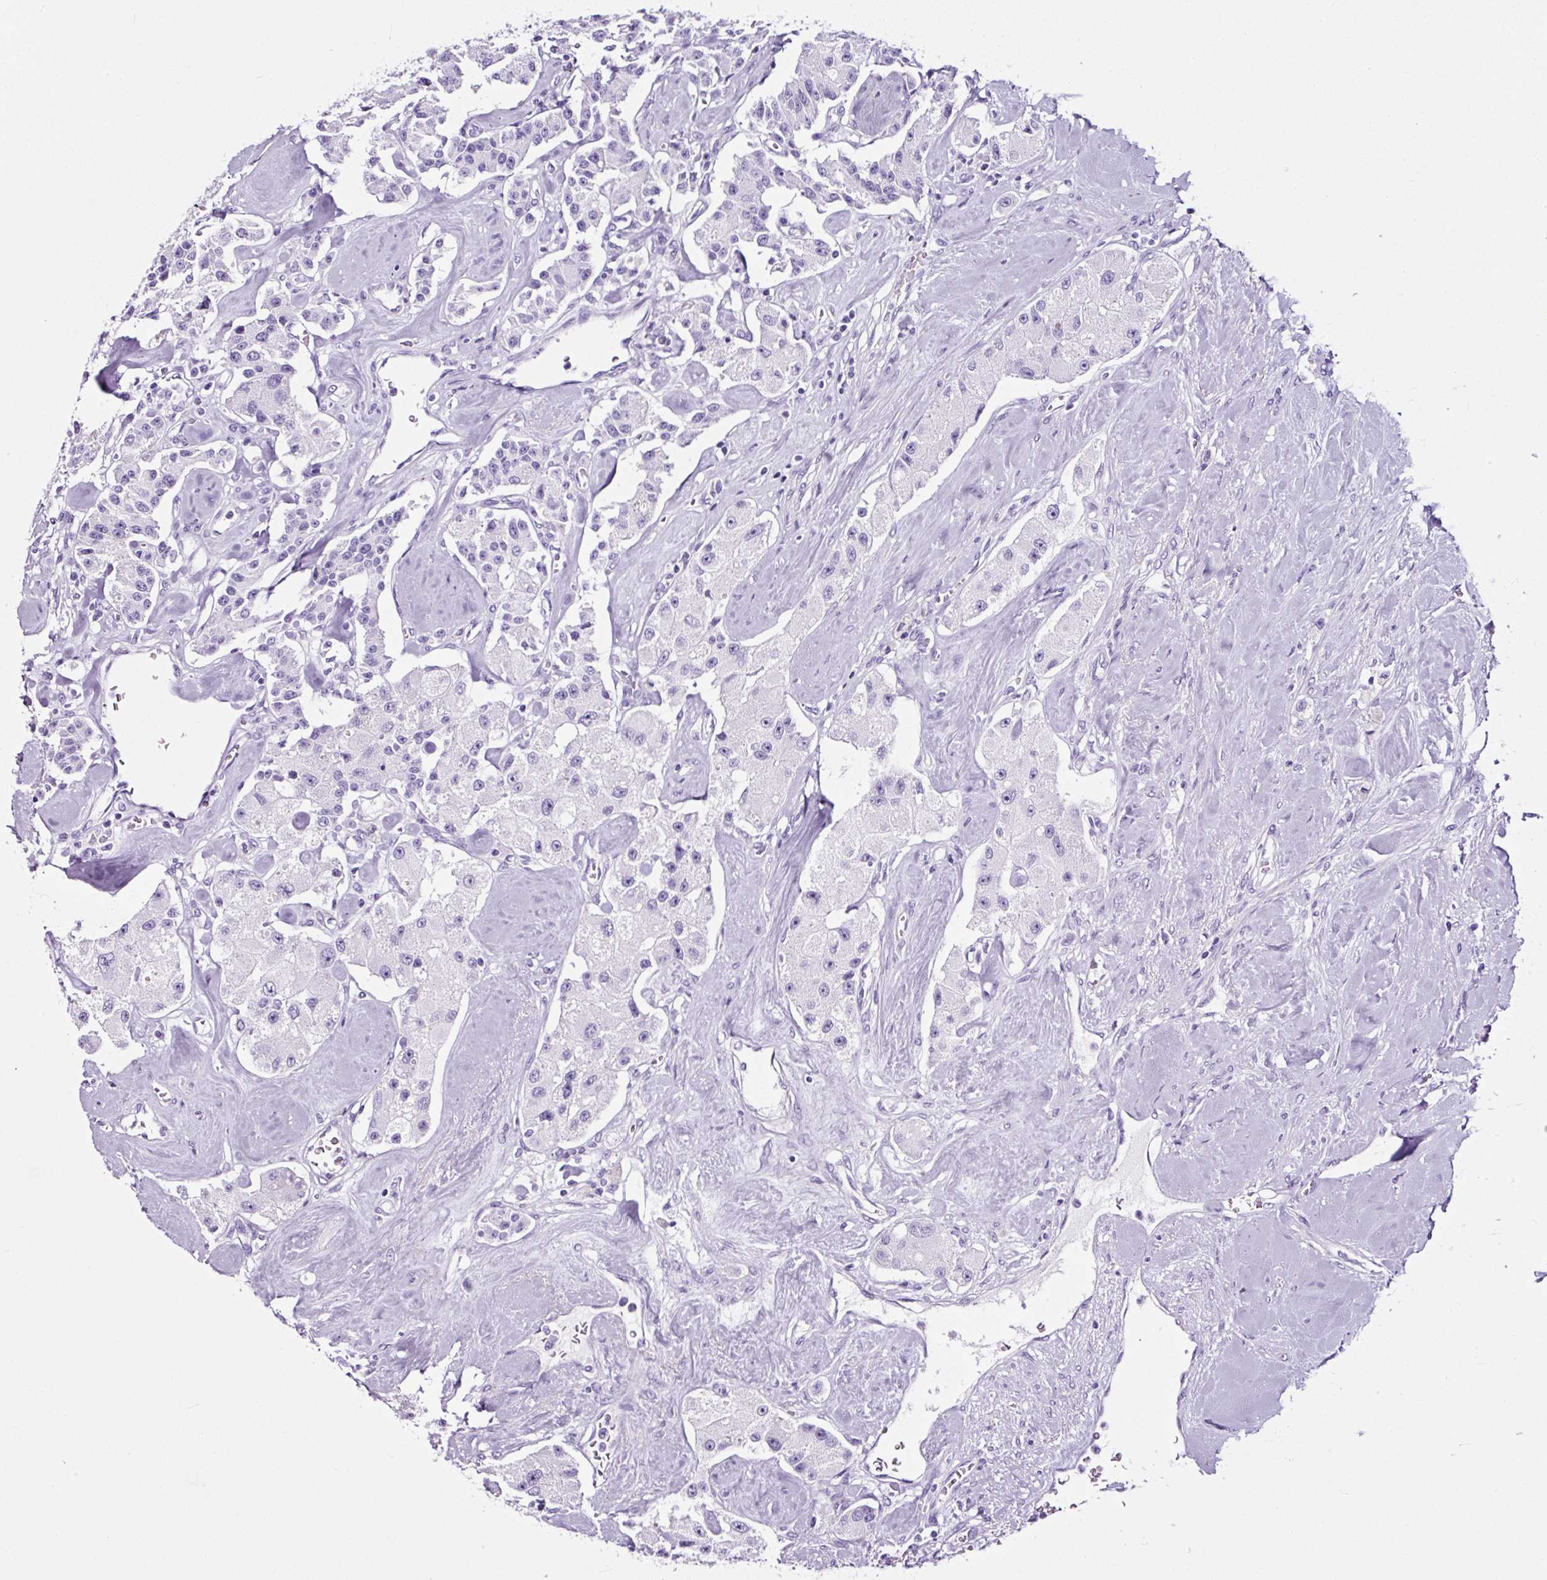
{"staining": {"intensity": "negative", "quantity": "none", "location": "none"}, "tissue": "carcinoid", "cell_type": "Tumor cells", "image_type": "cancer", "snomed": [{"axis": "morphology", "description": "Carcinoid, malignant, NOS"}, {"axis": "topography", "description": "Pancreas"}], "caption": "Protein analysis of carcinoid (malignant) reveals no significant staining in tumor cells.", "gene": "TAFA3", "patient": {"sex": "male", "age": 41}}